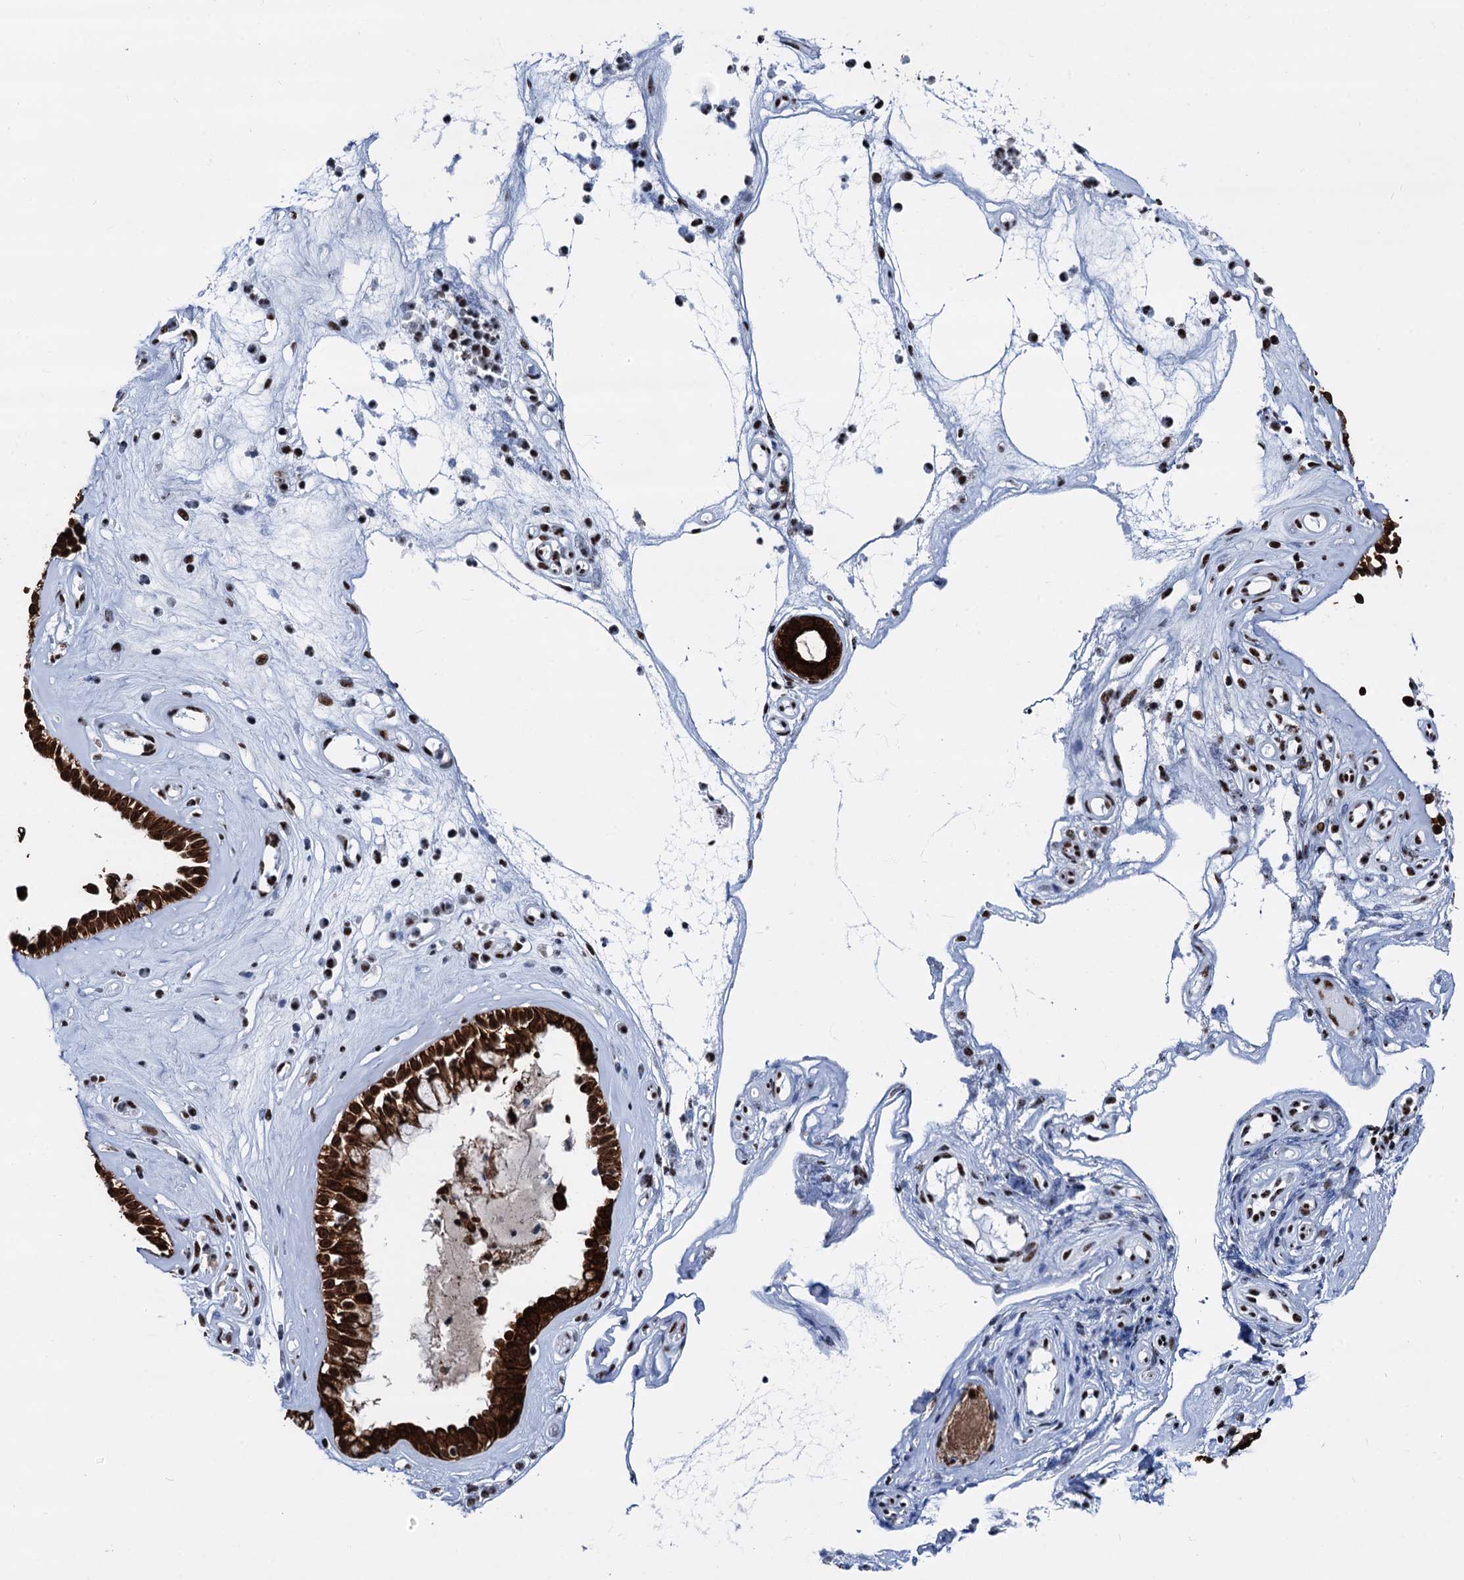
{"staining": {"intensity": "strong", "quantity": ">75%", "location": "cytoplasmic/membranous,nuclear"}, "tissue": "nasopharynx", "cell_type": "Respiratory epithelial cells", "image_type": "normal", "snomed": [{"axis": "morphology", "description": "Normal tissue, NOS"}, {"axis": "morphology", "description": "Inflammation, NOS"}, {"axis": "topography", "description": "Nasopharynx"}], "caption": "Immunohistochemical staining of unremarkable nasopharynx shows >75% levels of strong cytoplasmic/membranous,nuclear protein expression in about >75% of respiratory epithelial cells.", "gene": "DDX23", "patient": {"sex": "male", "age": 29}}